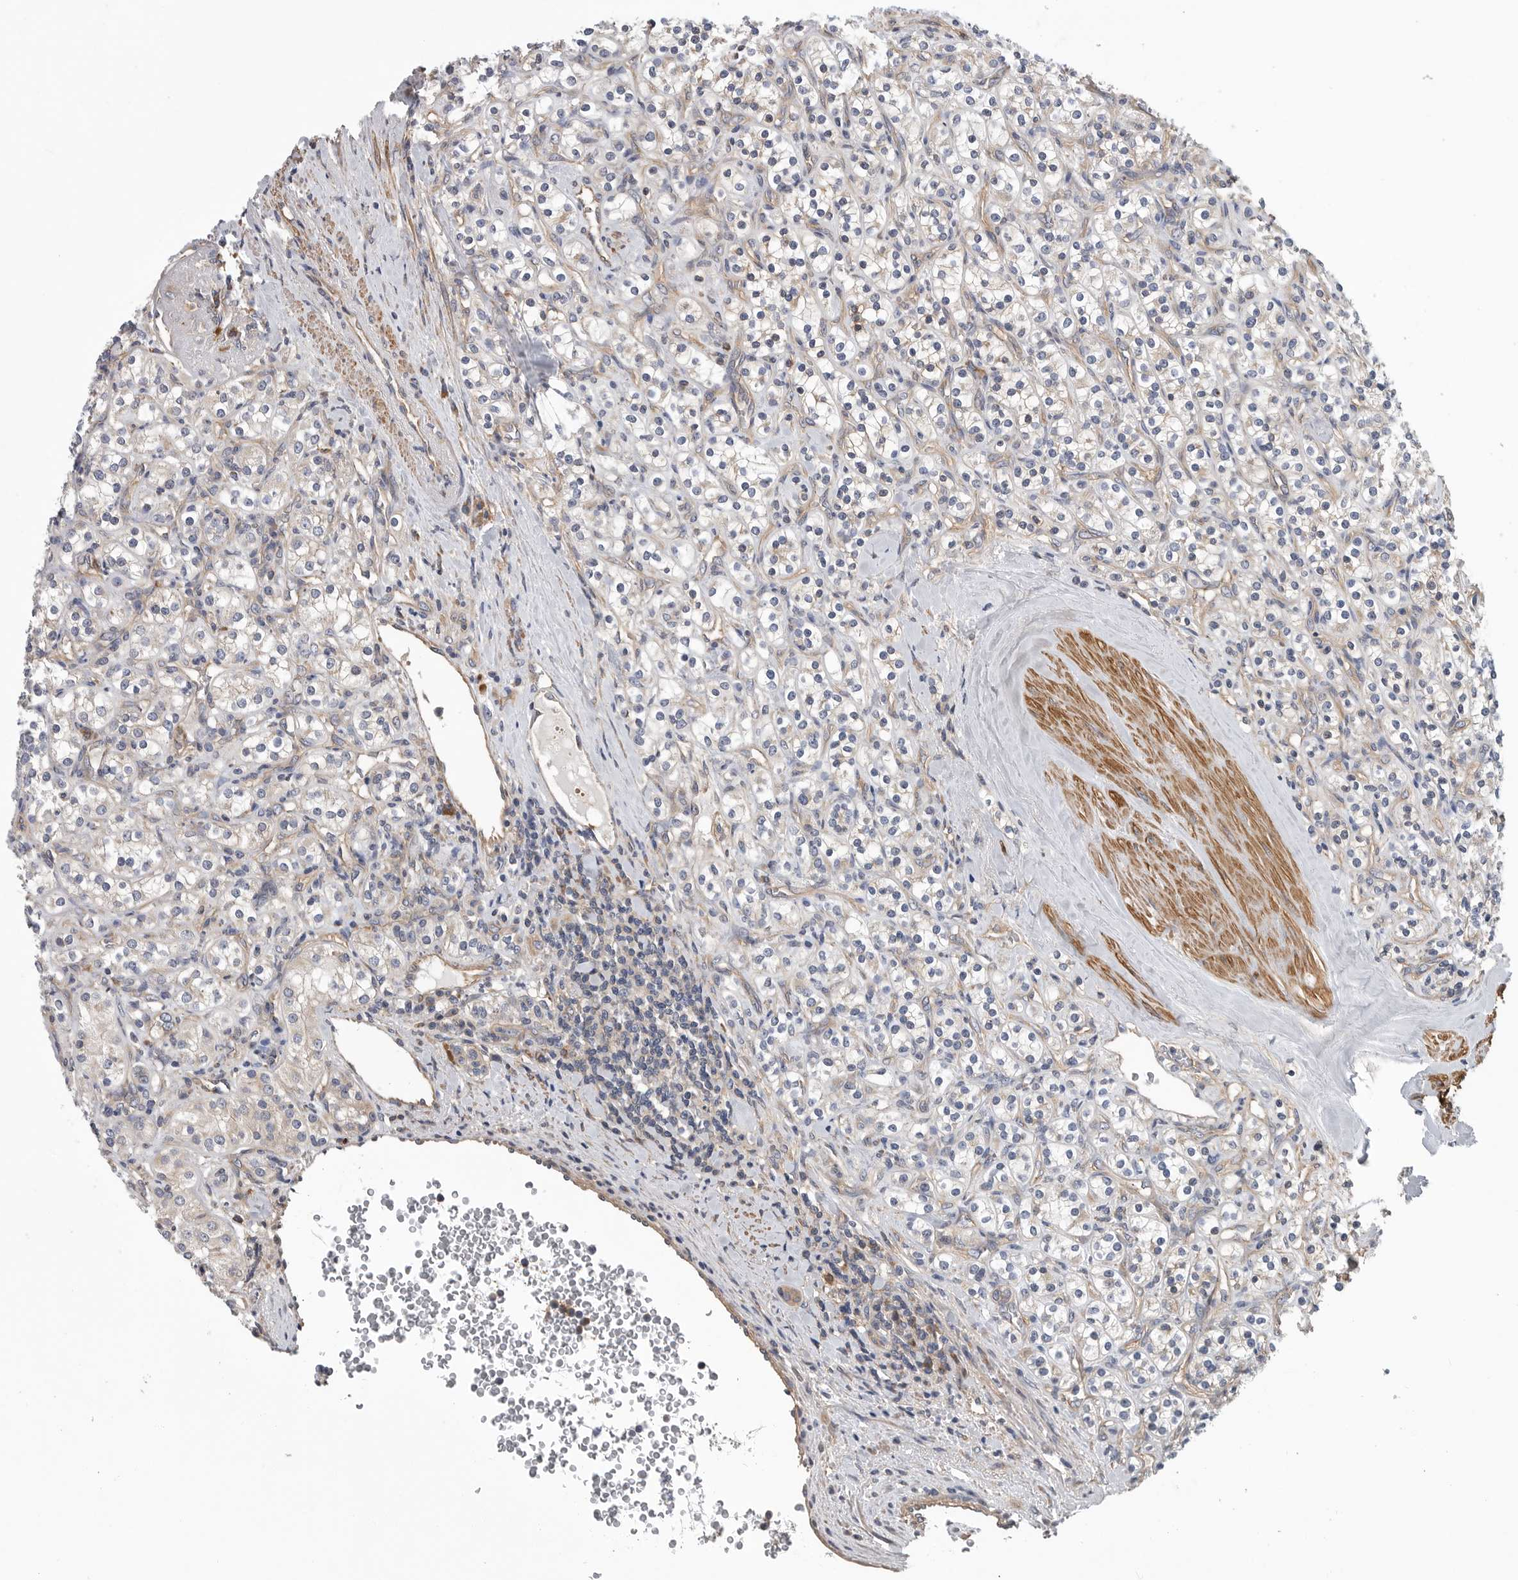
{"staining": {"intensity": "negative", "quantity": "none", "location": "none"}, "tissue": "renal cancer", "cell_type": "Tumor cells", "image_type": "cancer", "snomed": [{"axis": "morphology", "description": "Adenocarcinoma, NOS"}, {"axis": "topography", "description": "Kidney"}], "caption": "IHC image of renal adenocarcinoma stained for a protein (brown), which reveals no positivity in tumor cells.", "gene": "OXR1", "patient": {"sex": "male", "age": 77}}